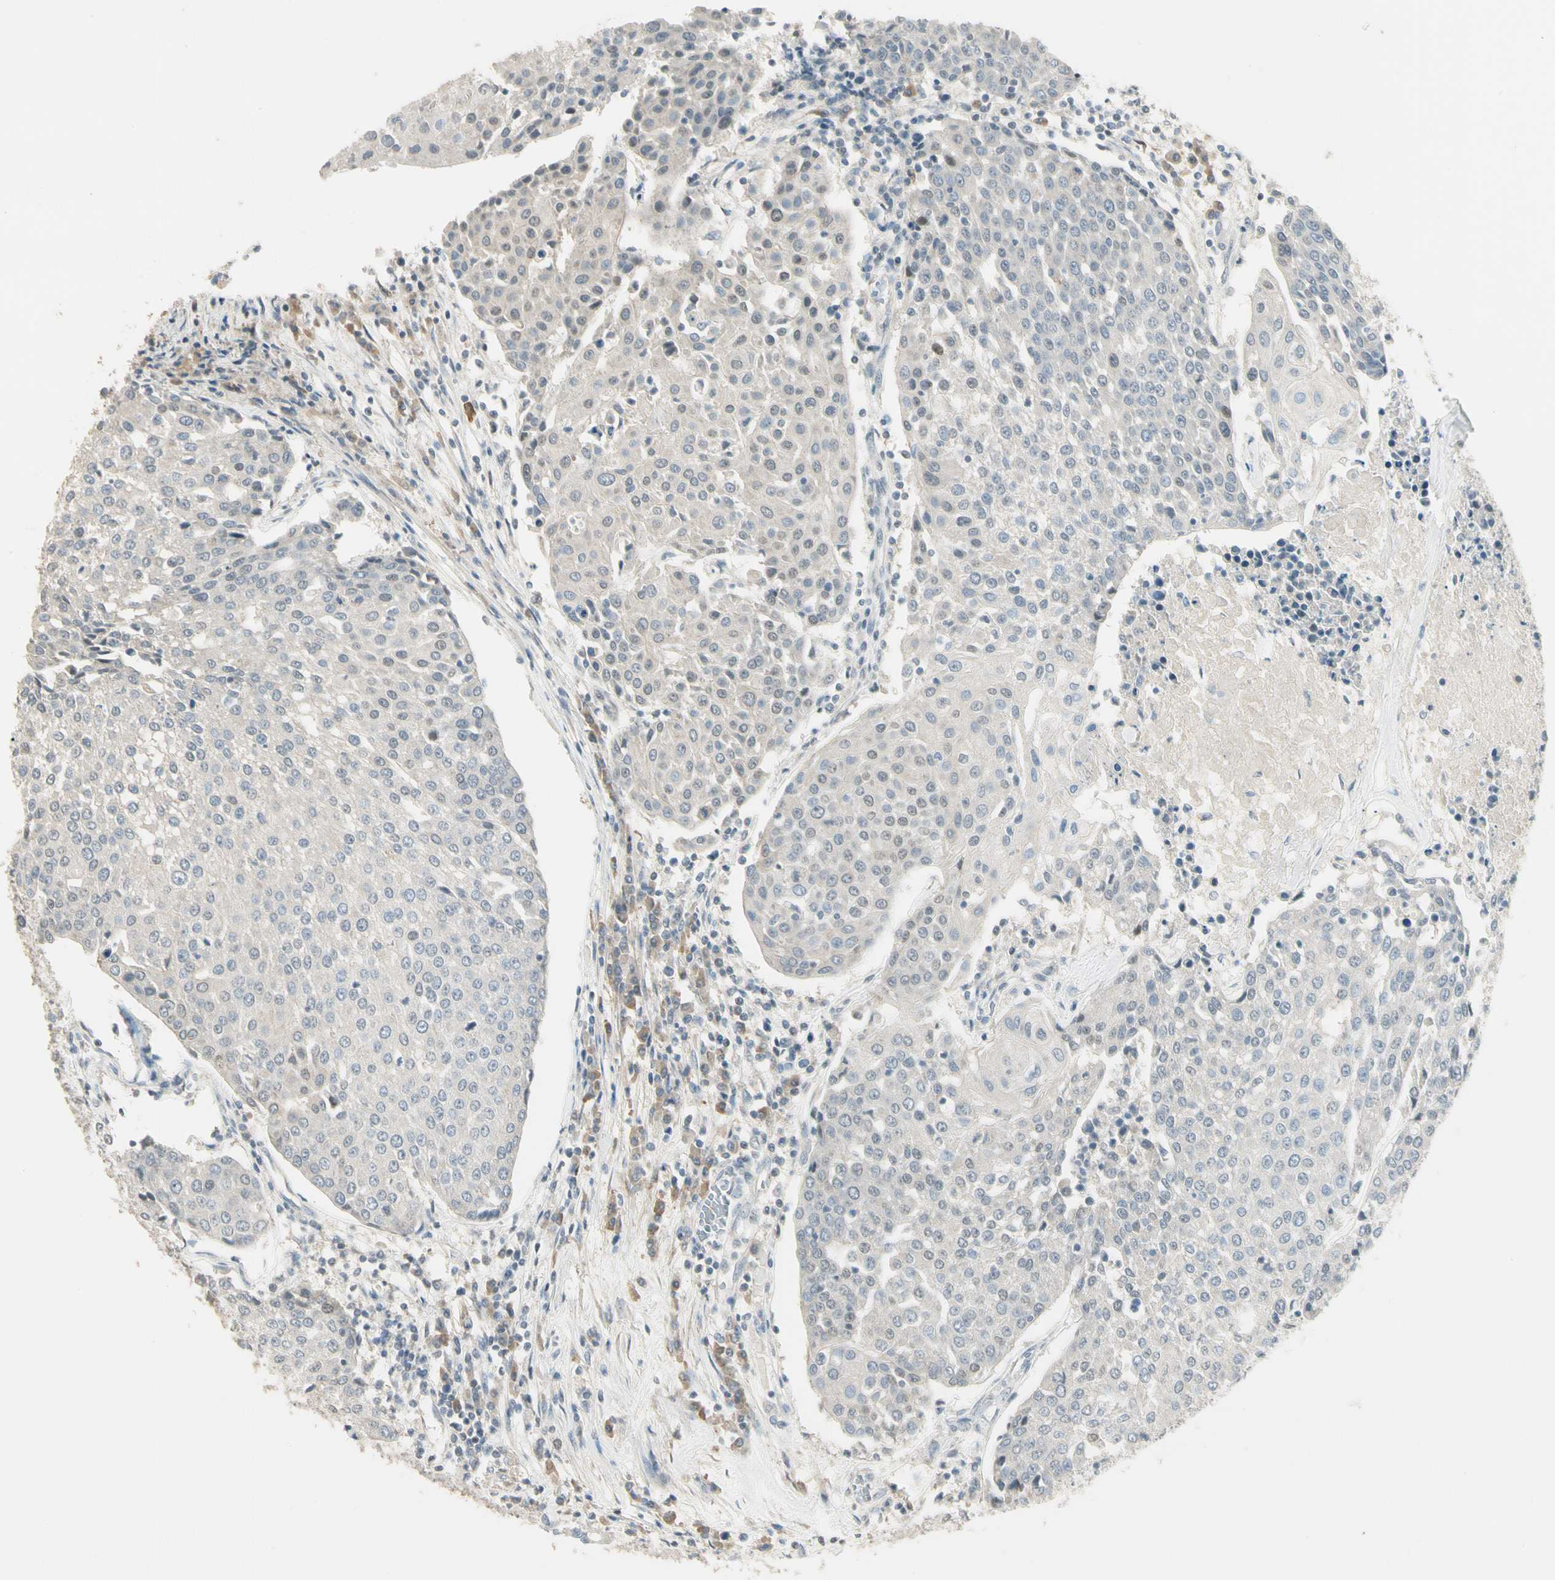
{"staining": {"intensity": "negative", "quantity": "none", "location": "none"}, "tissue": "urothelial cancer", "cell_type": "Tumor cells", "image_type": "cancer", "snomed": [{"axis": "morphology", "description": "Urothelial carcinoma, High grade"}, {"axis": "topography", "description": "Urinary bladder"}], "caption": "DAB (3,3'-diaminobenzidine) immunohistochemical staining of high-grade urothelial carcinoma displays no significant expression in tumor cells. (DAB immunohistochemistry visualized using brightfield microscopy, high magnification).", "gene": "GNE", "patient": {"sex": "female", "age": 85}}